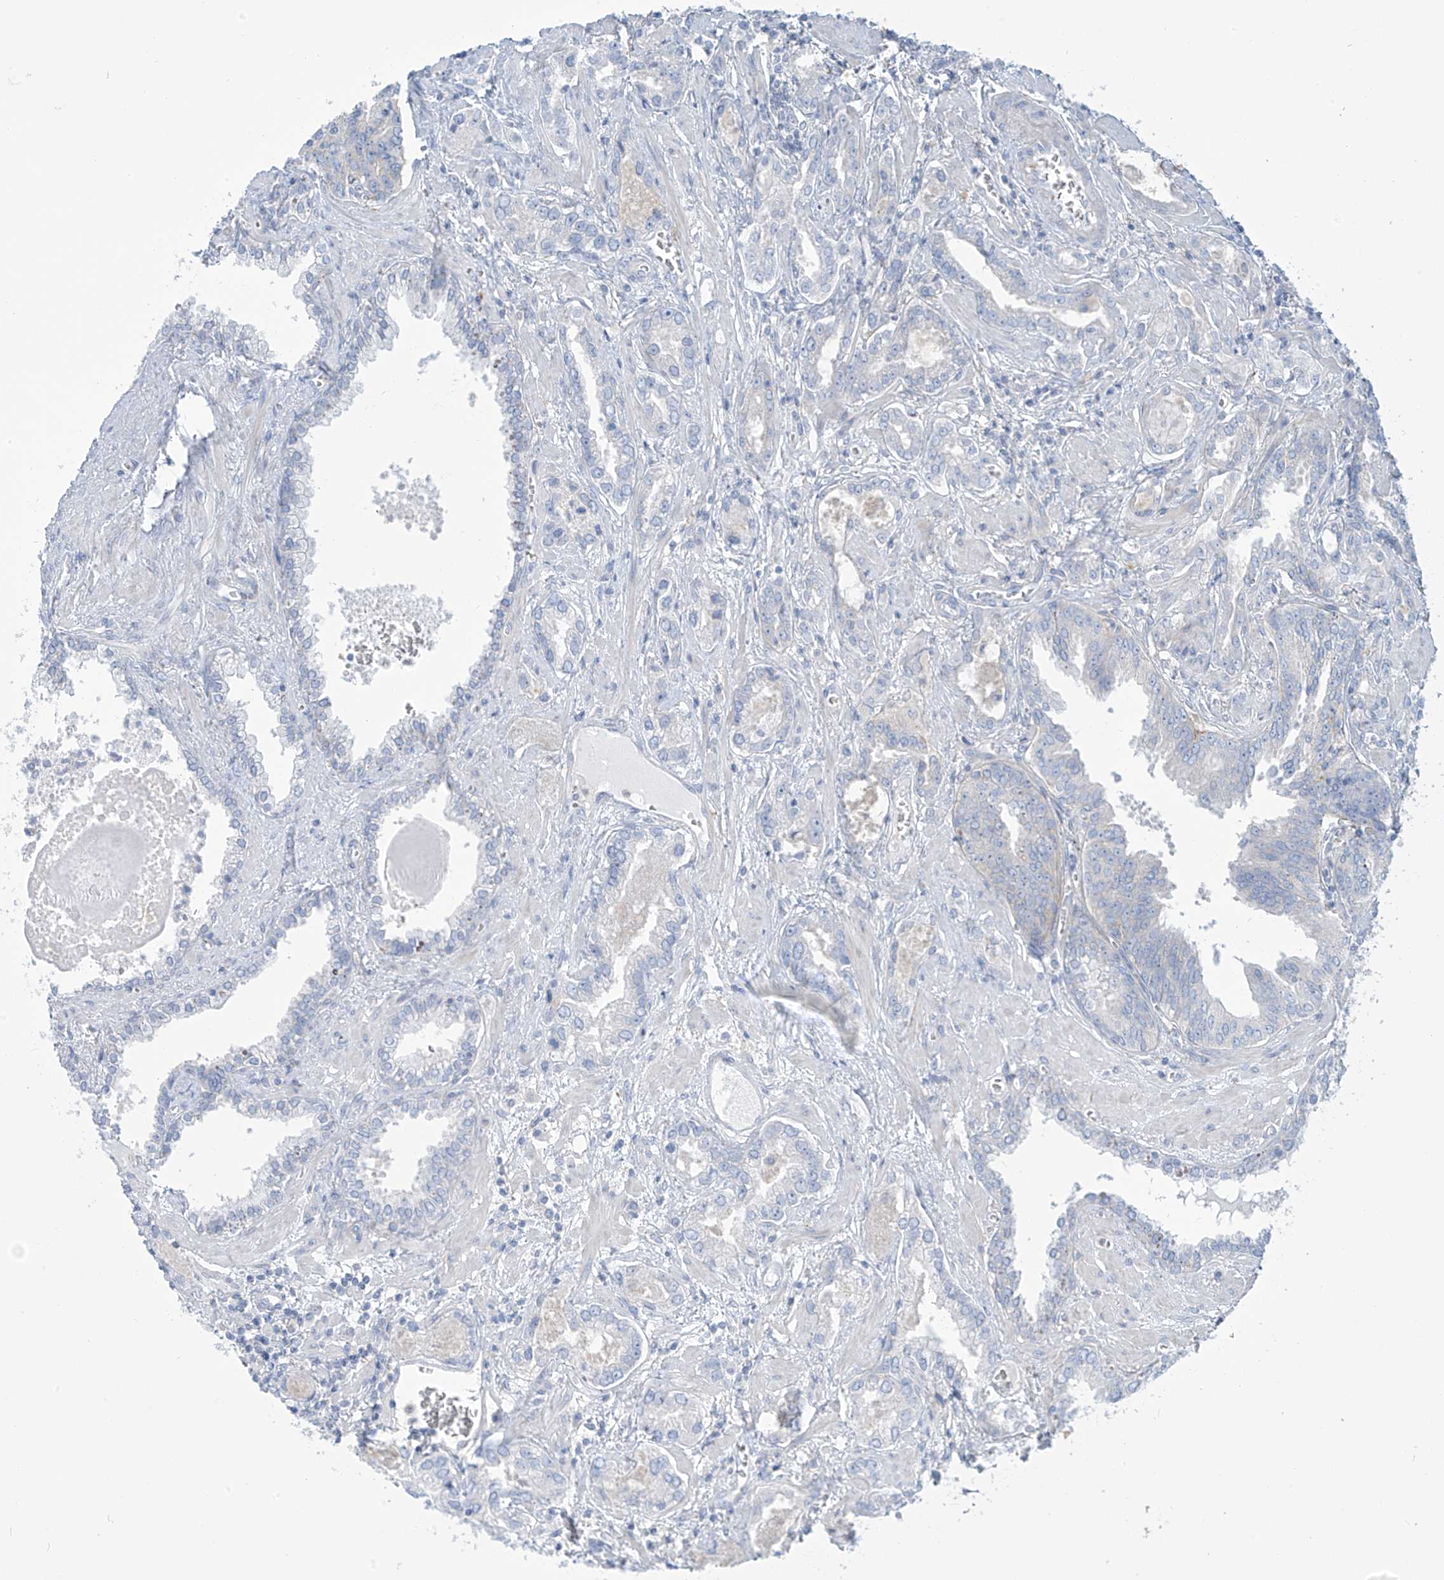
{"staining": {"intensity": "negative", "quantity": "none", "location": "none"}, "tissue": "prostate cancer", "cell_type": "Tumor cells", "image_type": "cancer", "snomed": [{"axis": "morphology", "description": "Adenocarcinoma, High grade"}, {"axis": "topography", "description": "Prostate and seminal vesicle, NOS"}], "caption": "Immunohistochemistry (IHC) micrograph of prostate high-grade adenocarcinoma stained for a protein (brown), which demonstrates no positivity in tumor cells. (Stains: DAB (3,3'-diaminobenzidine) IHC with hematoxylin counter stain, Microscopy: brightfield microscopy at high magnification).", "gene": "FABP2", "patient": {"sex": "male", "age": 67}}